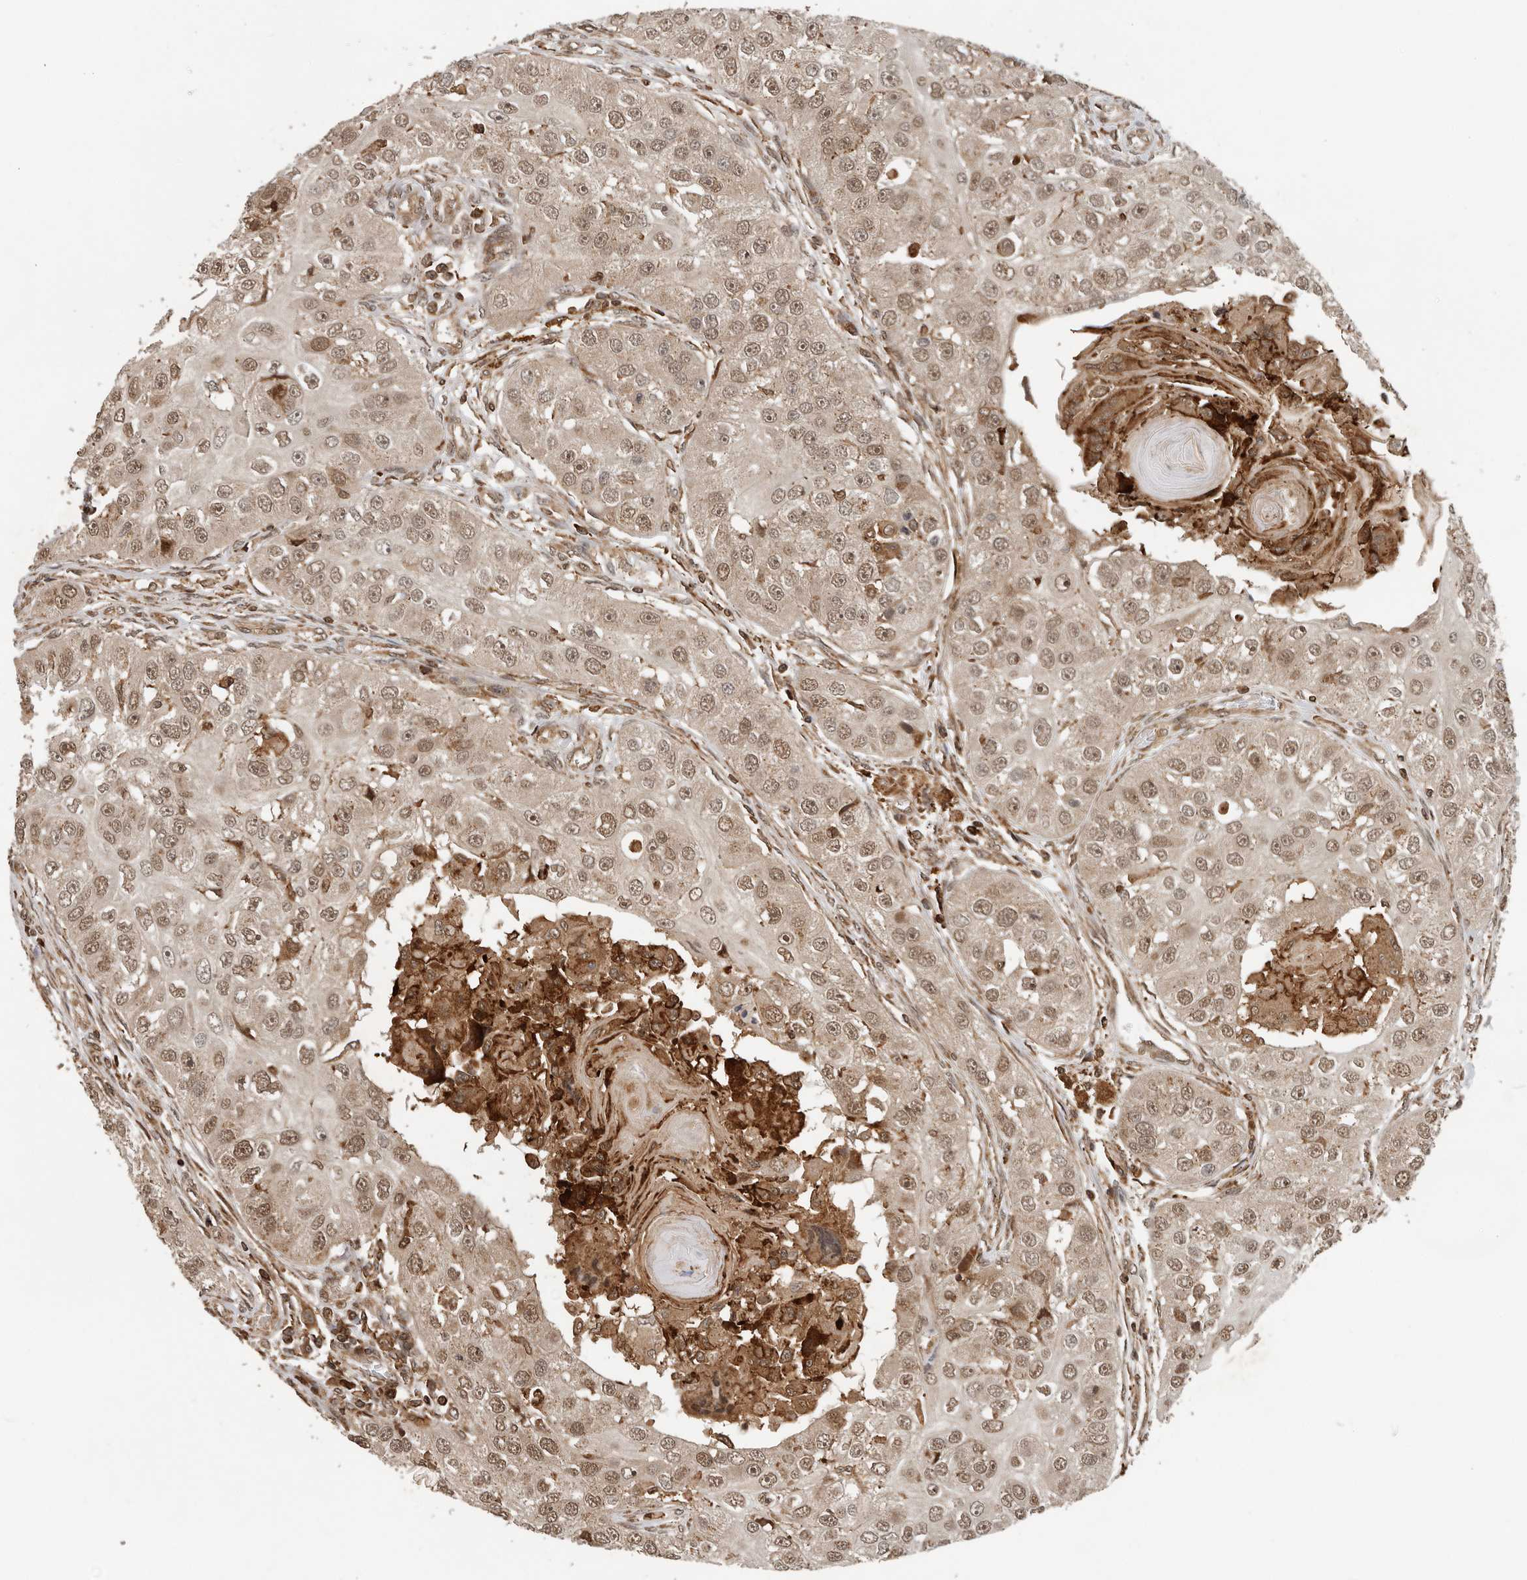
{"staining": {"intensity": "moderate", "quantity": ">75%", "location": "nuclear"}, "tissue": "head and neck cancer", "cell_type": "Tumor cells", "image_type": "cancer", "snomed": [{"axis": "morphology", "description": "Normal tissue, NOS"}, {"axis": "morphology", "description": "Squamous cell carcinoma, NOS"}, {"axis": "topography", "description": "Skeletal muscle"}, {"axis": "topography", "description": "Head-Neck"}], "caption": "Immunohistochemical staining of human head and neck cancer (squamous cell carcinoma) demonstrates moderate nuclear protein staining in about >75% of tumor cells.", "gene": "RNF157", "patient": {"sex": "male", "age": 51}}